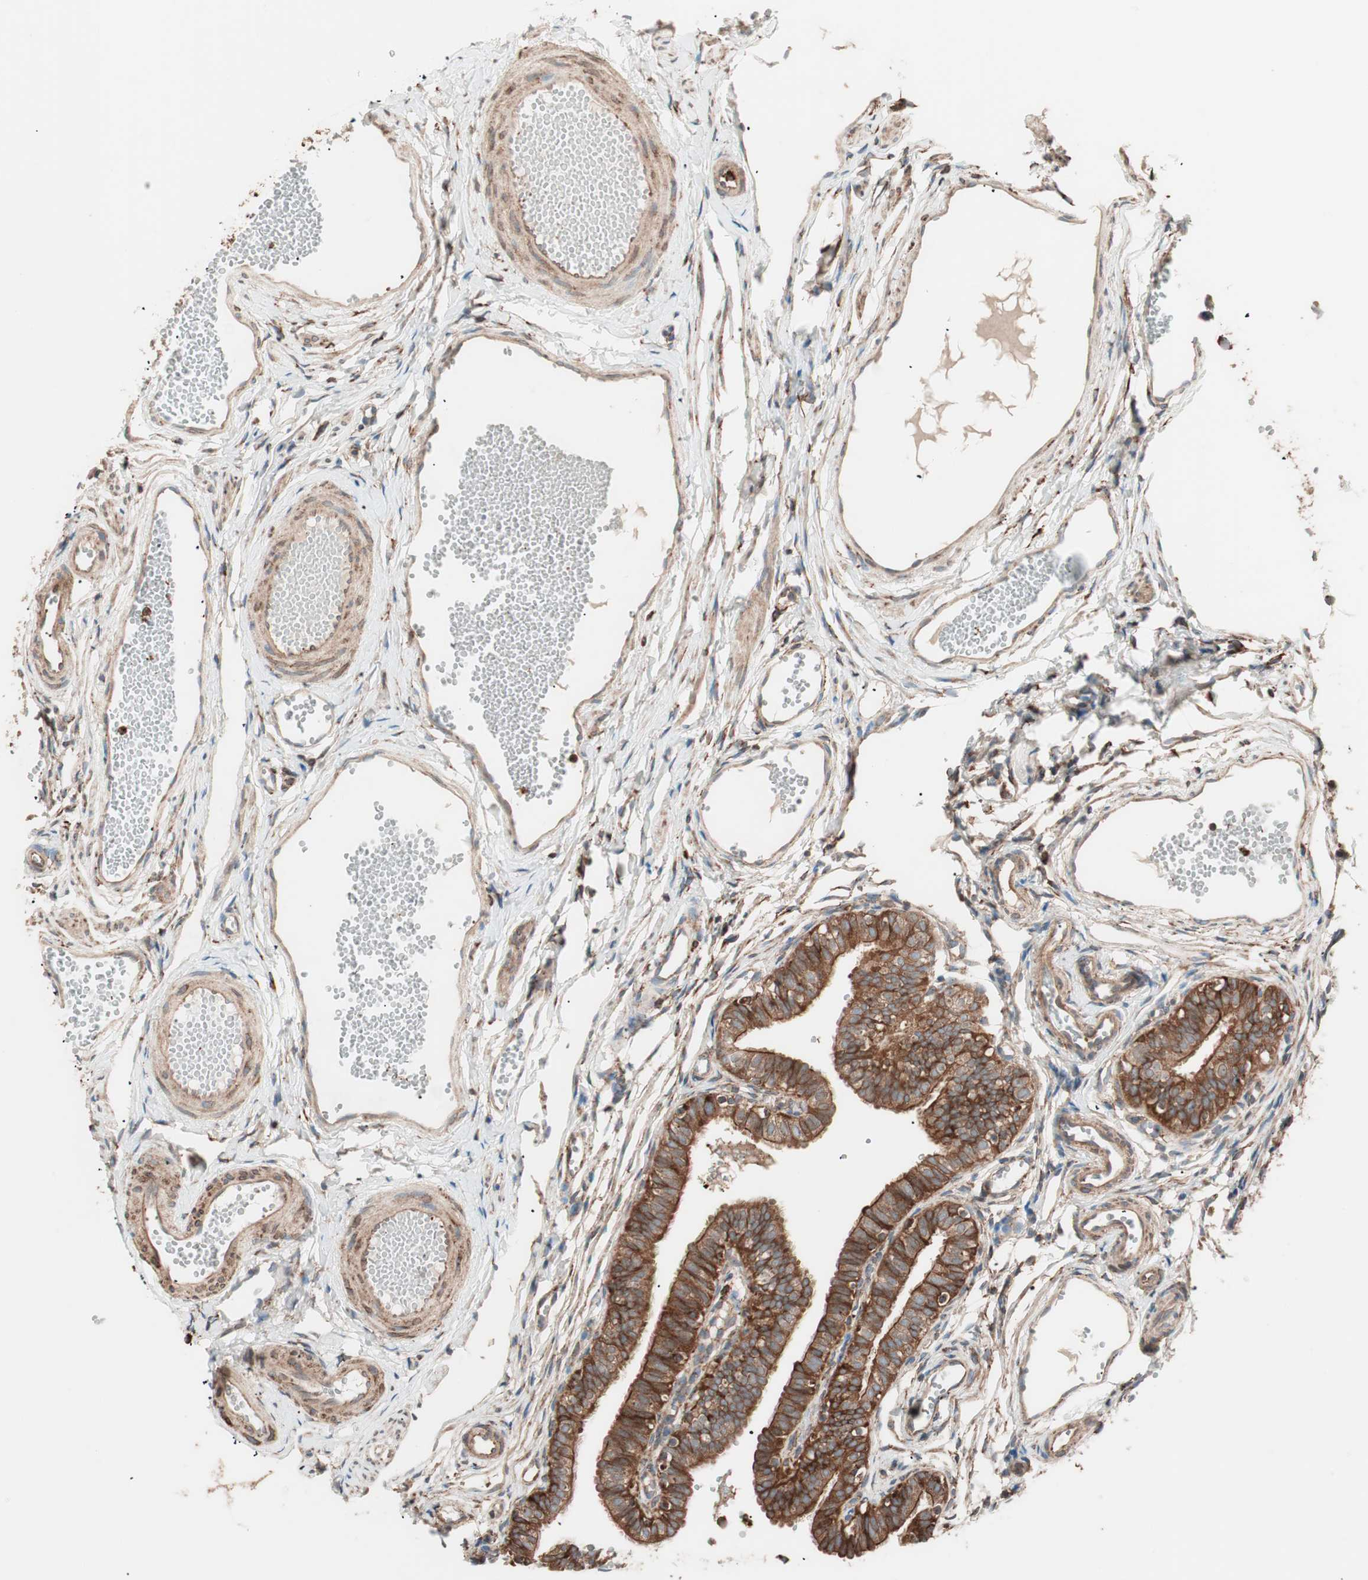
{"staining": {"intensity": "strong", "quantity": ">75%", "location": "cytoplasmic/membranous"}, "tissue": "fallopian tube", "cell_type": "Glandular cells", "image_type": "normal", "snomed": [{"axis": "morphology", "description": "Normal tissue, NOS"}, {"axis": "topography", "description": "Fallopian tube"}, {"axis": "topography", "description": "Placenta"}], "caption": "This image exhibits benign fallopian tube stained with IHC to label a protein in brown. The cytoplasmic/membranous of glandular cells show strong positivity for the protein. Nuclei are counter-stained blue.", "gene": "VEGFA", "patient": {"sex": "female", "age": 34}}